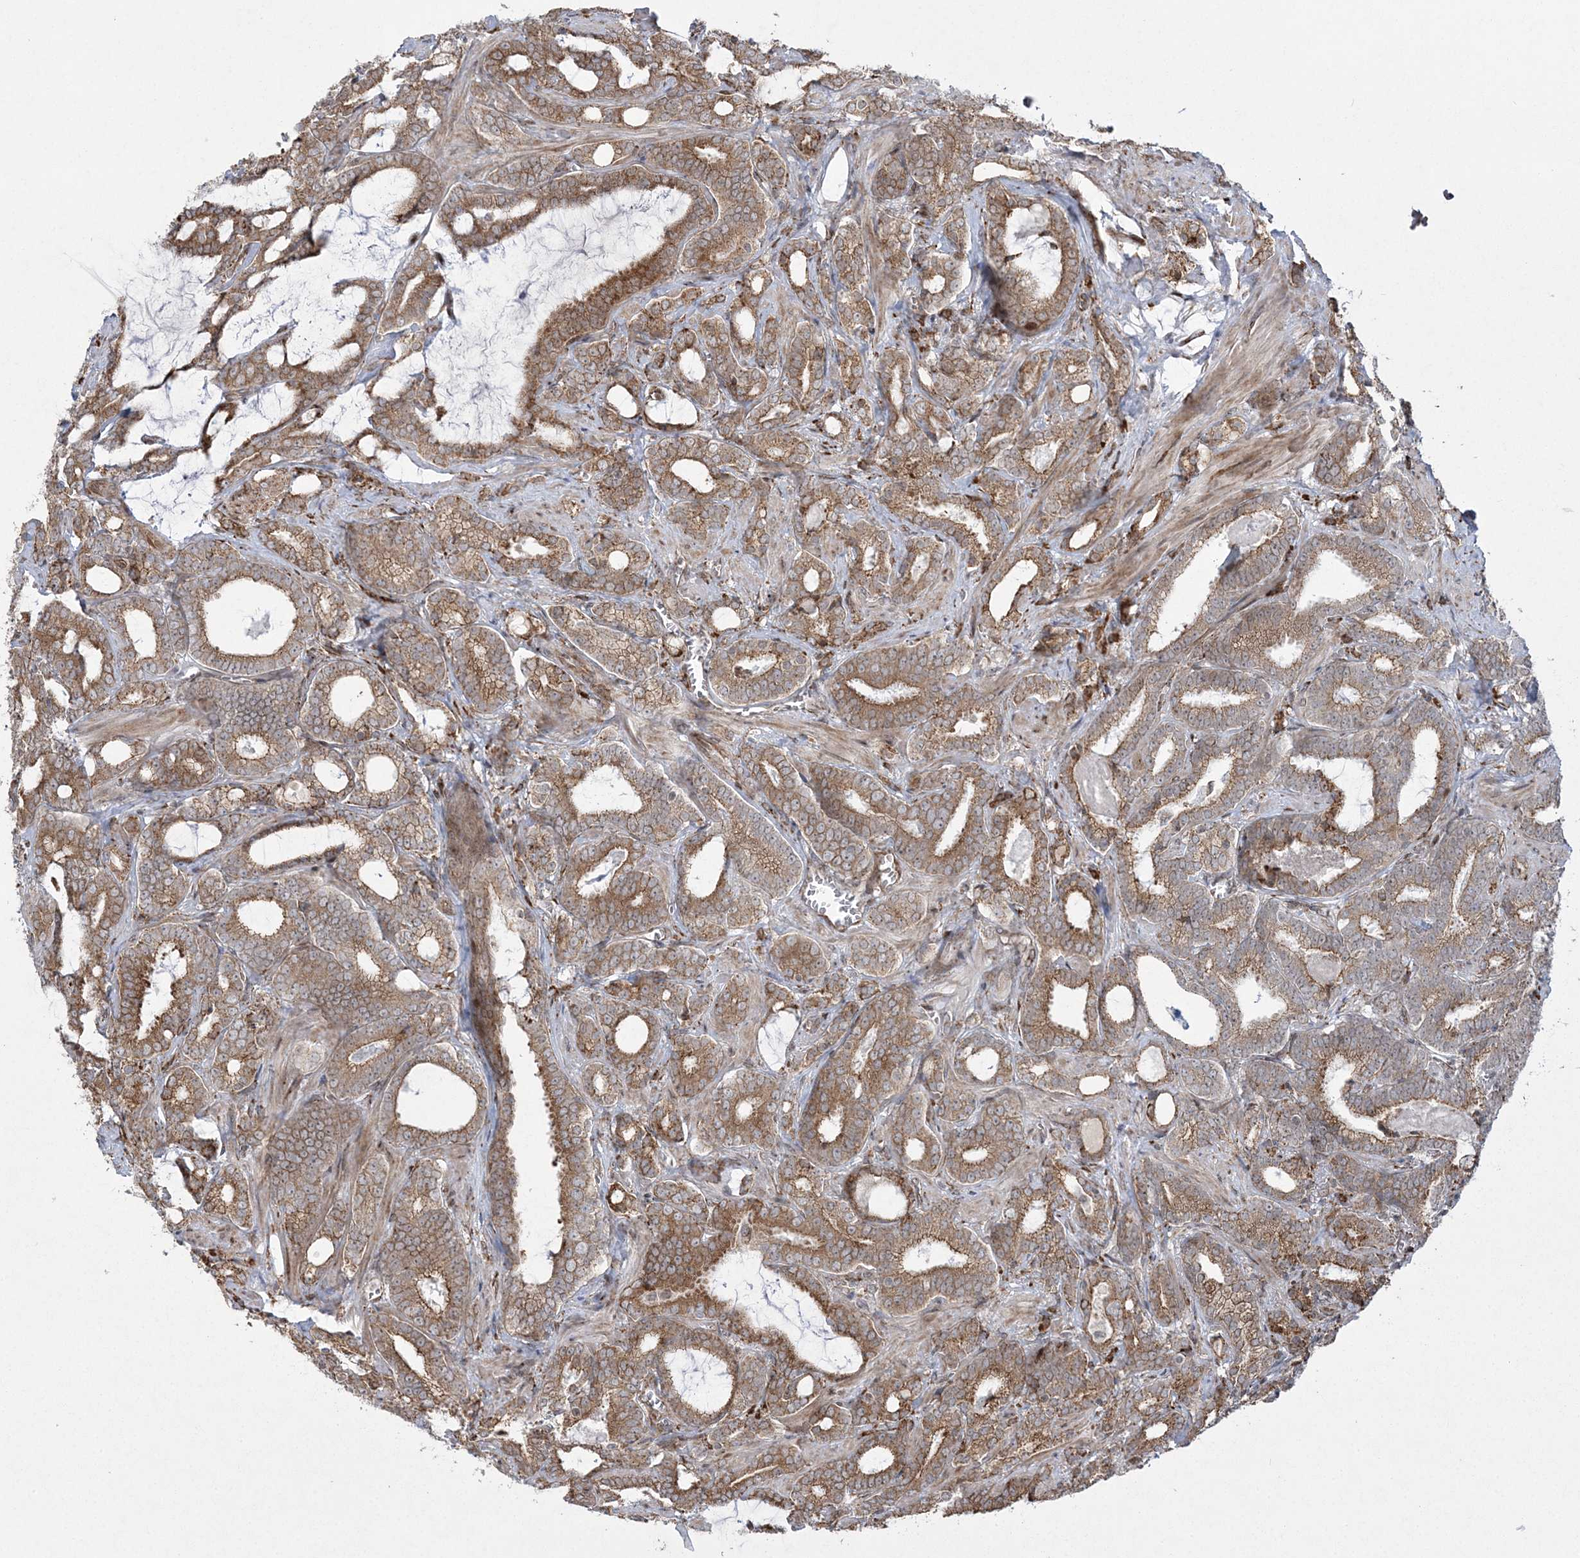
{"staining": {"intensity": "moderate", "quantity": ">75%", "location": "cytoplasmic/membranous"}, "tissue": "prostate cancer", "cell_type": "Tumor cells", "image_type": "cancer", "snomed": [{"axis": "morphology", "description": "Adenocarcinoma, High grade"}, {"axis": "topography", "description": "Prostate and seminal vesicle, NOS"}], "caption": "High-power microscopy captured an immunohistochemistry image of prostate high-grade adenocarcinoma, revealing moderate cytoplasmic/membranous staining in approximately >75% of tumor cells. The protein is stained brown, and the nuclei are stained in blue (DAB (3,3'-diaminobenzidine) IHC with brightfield microscopy, high magnification).", "gene": "EFCAB12", "patient": {"sex": "male", "age": 67}}